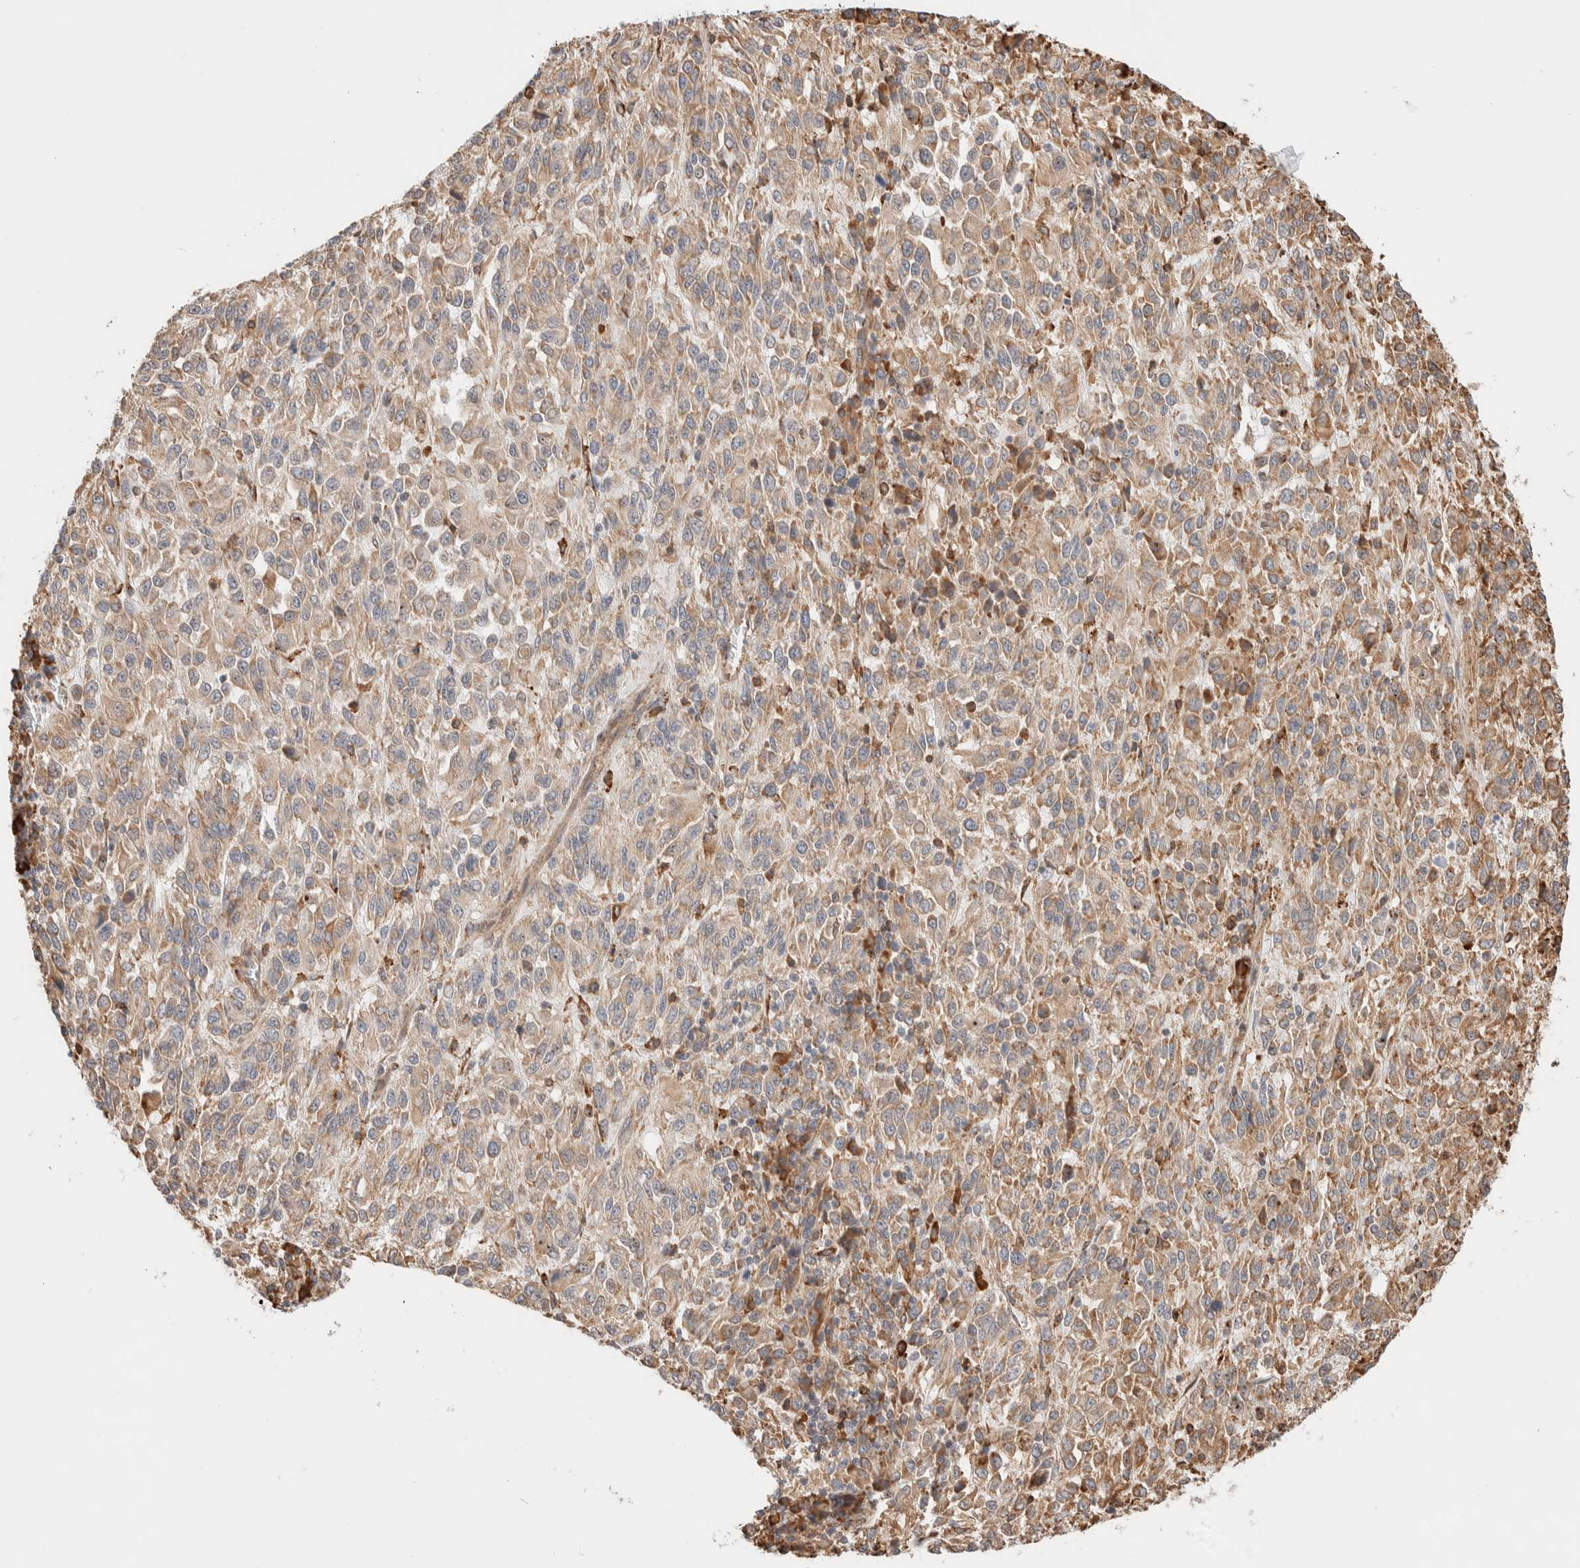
{"staining": {"intensity": "weak", "quantity": ">75%", "location": "cytoplasmic/membranous"}, "tissue": "melanoma", "cell_type": "Tumor cells", "image_type": "cancer", "snomed": [{"axis": "morphology", "description": "Malignant melanoma, Metastatic site"}, {"axis": "topography", "description": "Lung"}], "caption": "Immunohistochemistry (IHC) of human melanoma displays low levels of weak cytoplasmic/membranous expression in approximately >75% of tumor cells.", "gene": "INTS1", "patient": {"sex": "male", "age": 64}}